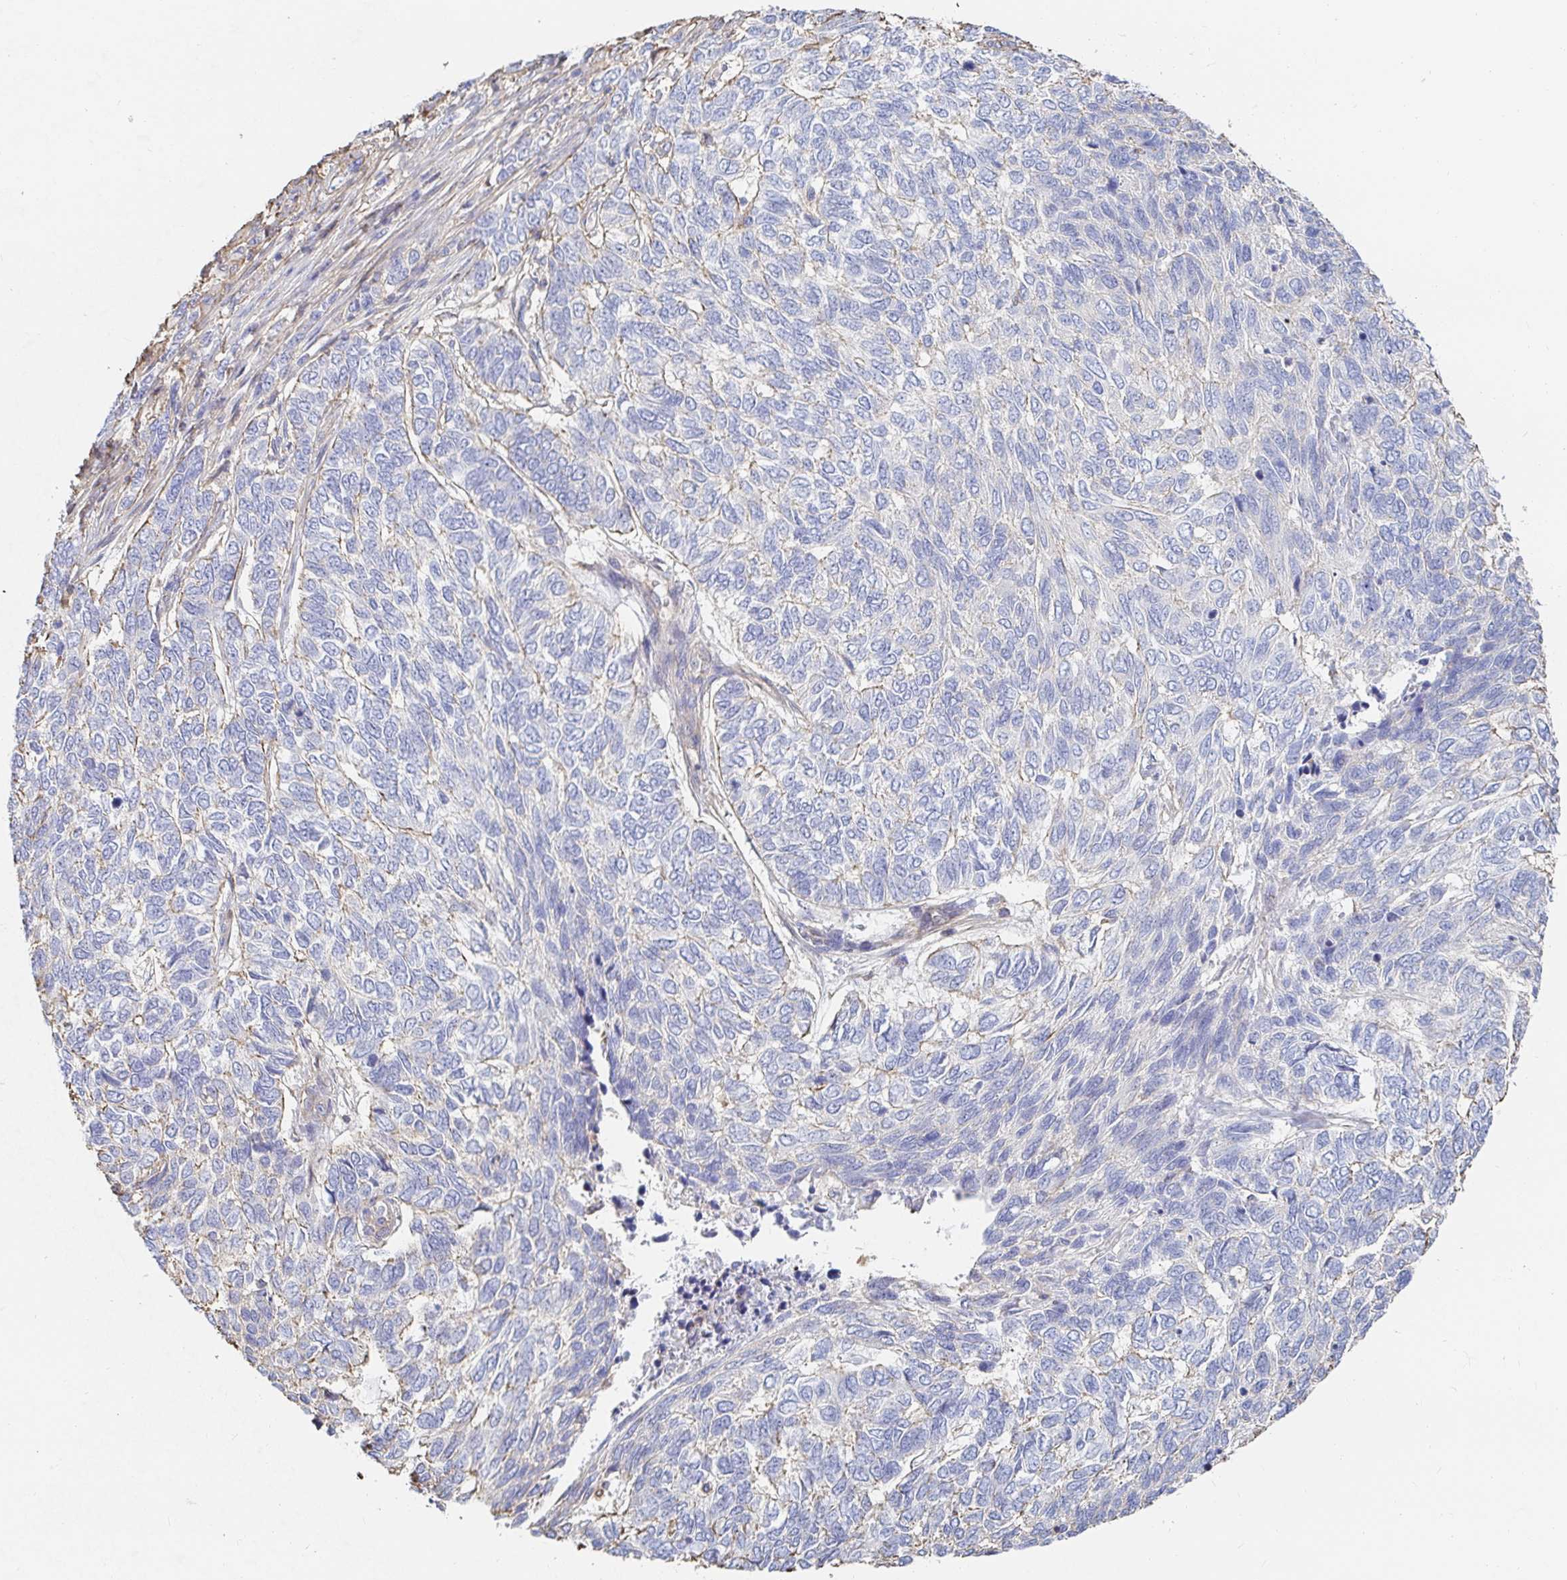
{"staining": {"intensity": "negative", "quantity": "none", "location": "none"}, "tissue": "skin cancer", "cell_type": "Tumor cells", "image_type": "cancer", "snomed": [{"axis": "morphology", "description": "Basal cell carcinoma"}, {"axis": "topography", "description": "Skin"}], "caption": "High power microscopy image of an IHC histopathology image of skin cancer, revealing no significant positivity in tumor cells.", "gene": "PTPN14", "patient": {"sex": "female", "age": 65}}